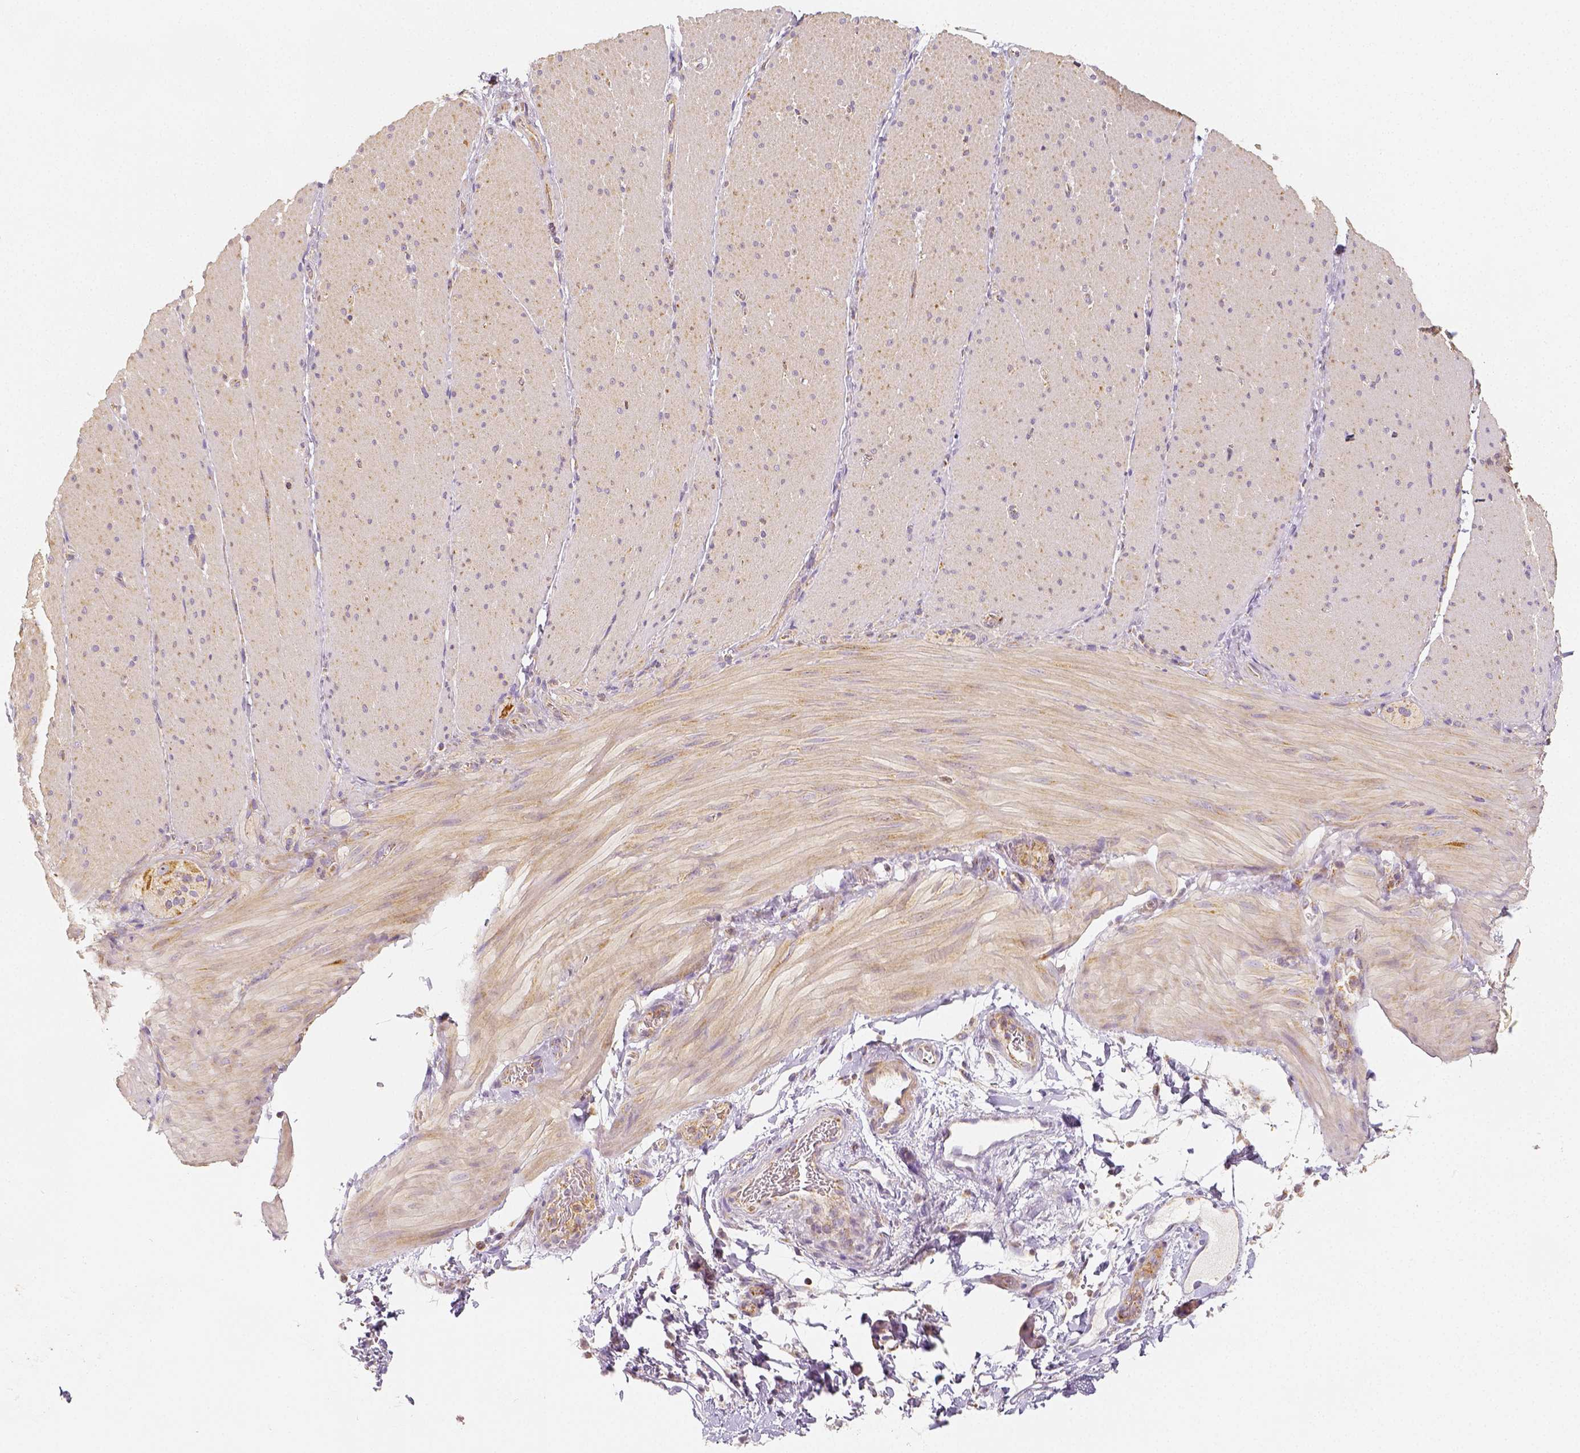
{"staining": {"intensity": "weak", "quantity": "25%-75%", "location": "cytoplasmic/membranous"}, "tissue": "smooth muscle", "cell_type": "Smooth muscle cells", "image_type": "normal", "snomed": [{"axis": "morphology", "description": "Normal tissue, NOS"}, {"axis": "topography", "description": "Smooth muscle"}, {"axis": "topography", "description": "Colon"}], "caption": "A brown stain labels weak cytoplasmic/membranous staining of a protein in smooth muscle cells of unremarkable smooth muscle. (Brightfield microscopy of DAB IHC at high magnification).", "gene": "PGAM5", "patient": {"sex": "male", "age": 73}}